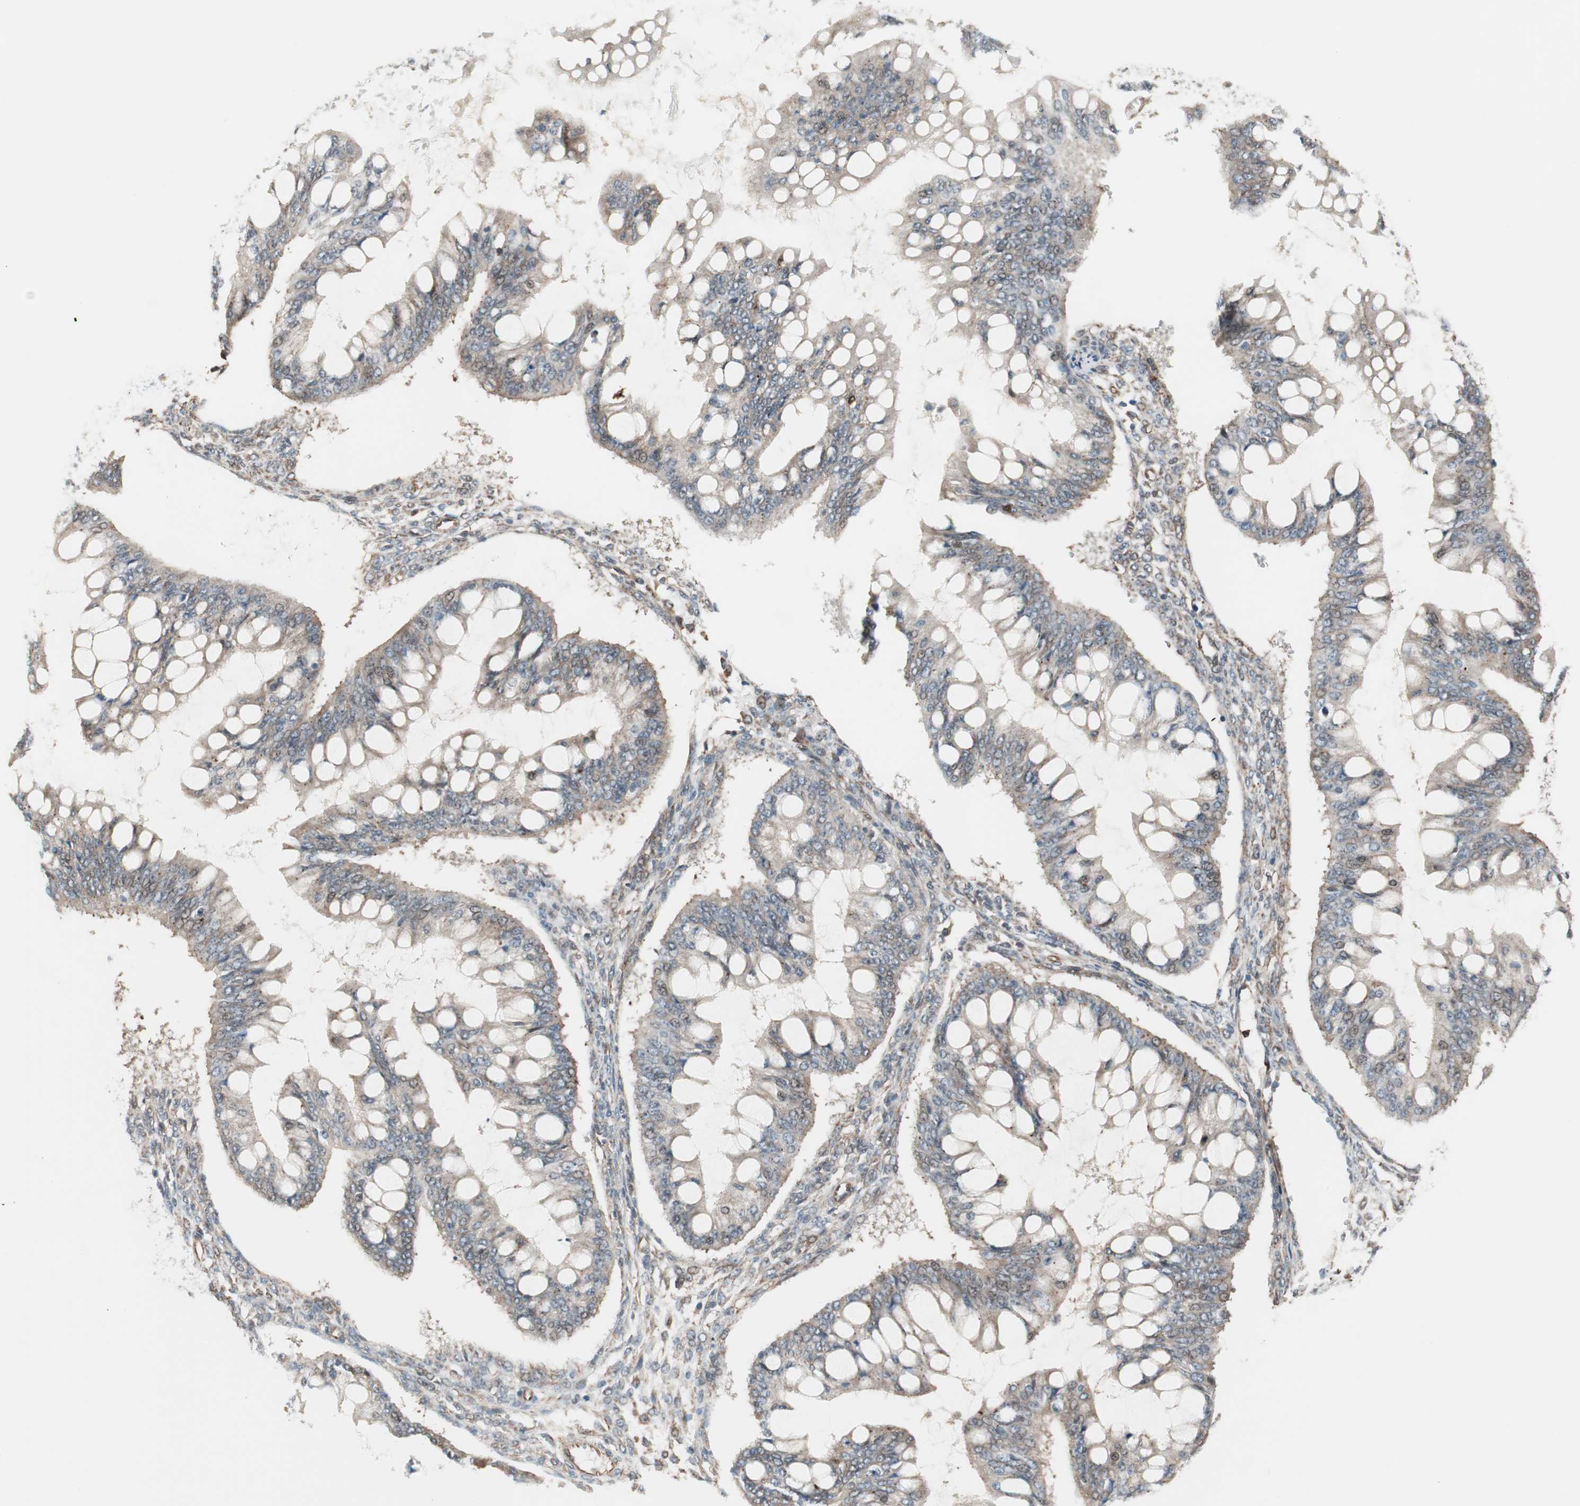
{"staining": {"intensity": "weak", "quantity": ">75%", "location": "cytoplasmic/membranous"}, "tissue": "ovarian cancer", "cell_type": "Tumor cells", "image_type": "cancer", "snomed": [{"axis": "morphology", "description": "Cystadenocarcinoma, mucinous, NOS"}, {"axis": "topography", "description": "Ovary"}], "caption": "Weak cytoplasmic/membranous positivity is present in approximately >75% of tumor cells in ovarian cancer (mucinous cystadenocarcinoma). The staining was performed using DAB (3,3'-diaminobenzidine), with brown indicating positive protein expression. Nuclei are stained blue with hematoxylin.", "gene": "MAD2L2", "patient": {"sex": "female", "age": 73}}